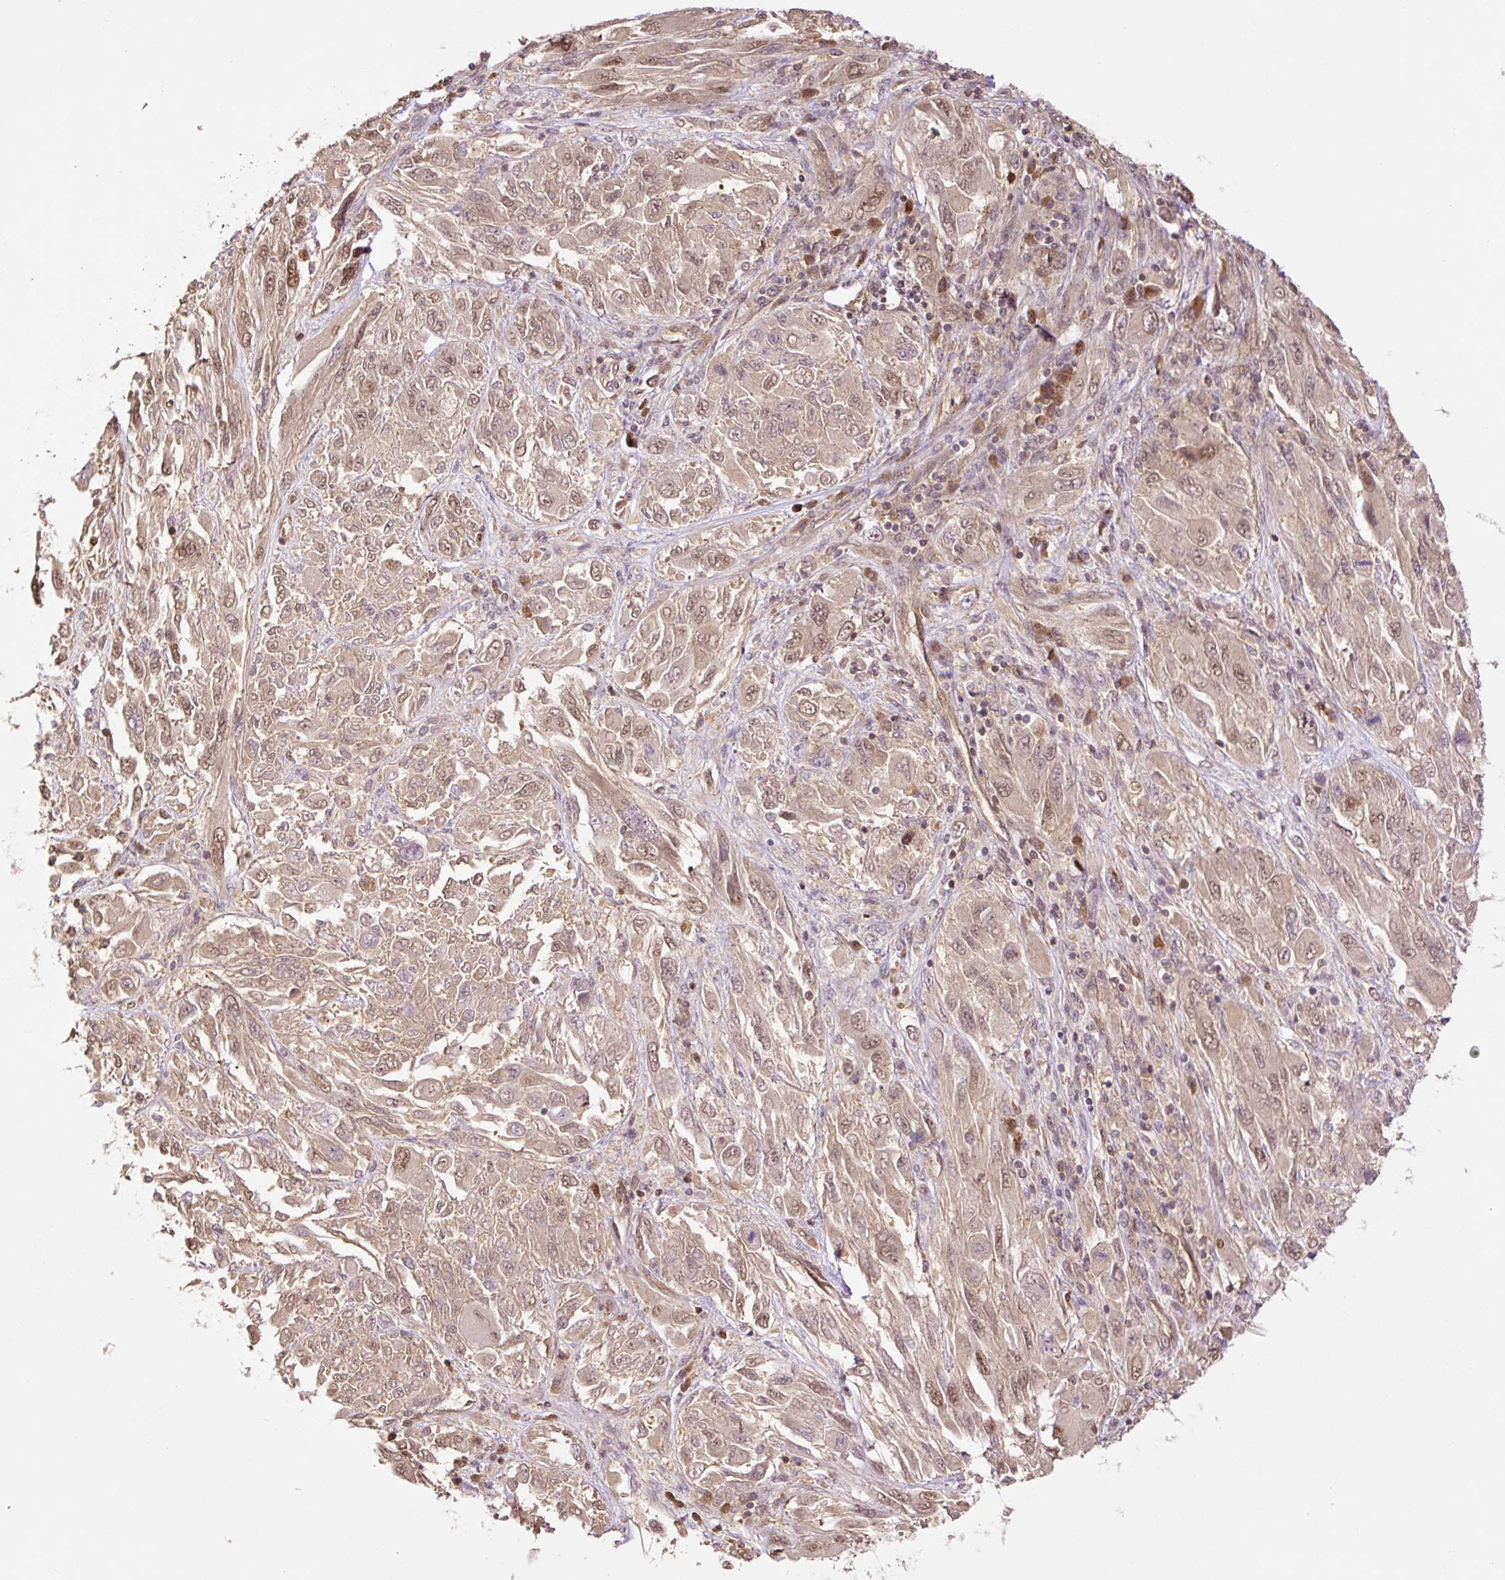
{"staining": {"intensity": "weak", "quantity": ">75%", "location": "cytoplasmic/membranous,nuclear"}, "tissue": "melanoma", "cell_type": "Tumor cells", "image_type": "cancer", "snomed": [{"axis": "morphology", "description": "Malignant melanoma, NOS"}, {"axis": "topography", "description": "Skin"}], "caption": "DAB (3,3'-diaminobenzidine) immunohistochemical staining of human melanoma reveals weak cytoplasmic/membranous and nuclear protein positivity in about >75% of tumor cells.", "gene": "TPT1", "patient": {"sex": "female", "age": 91}}